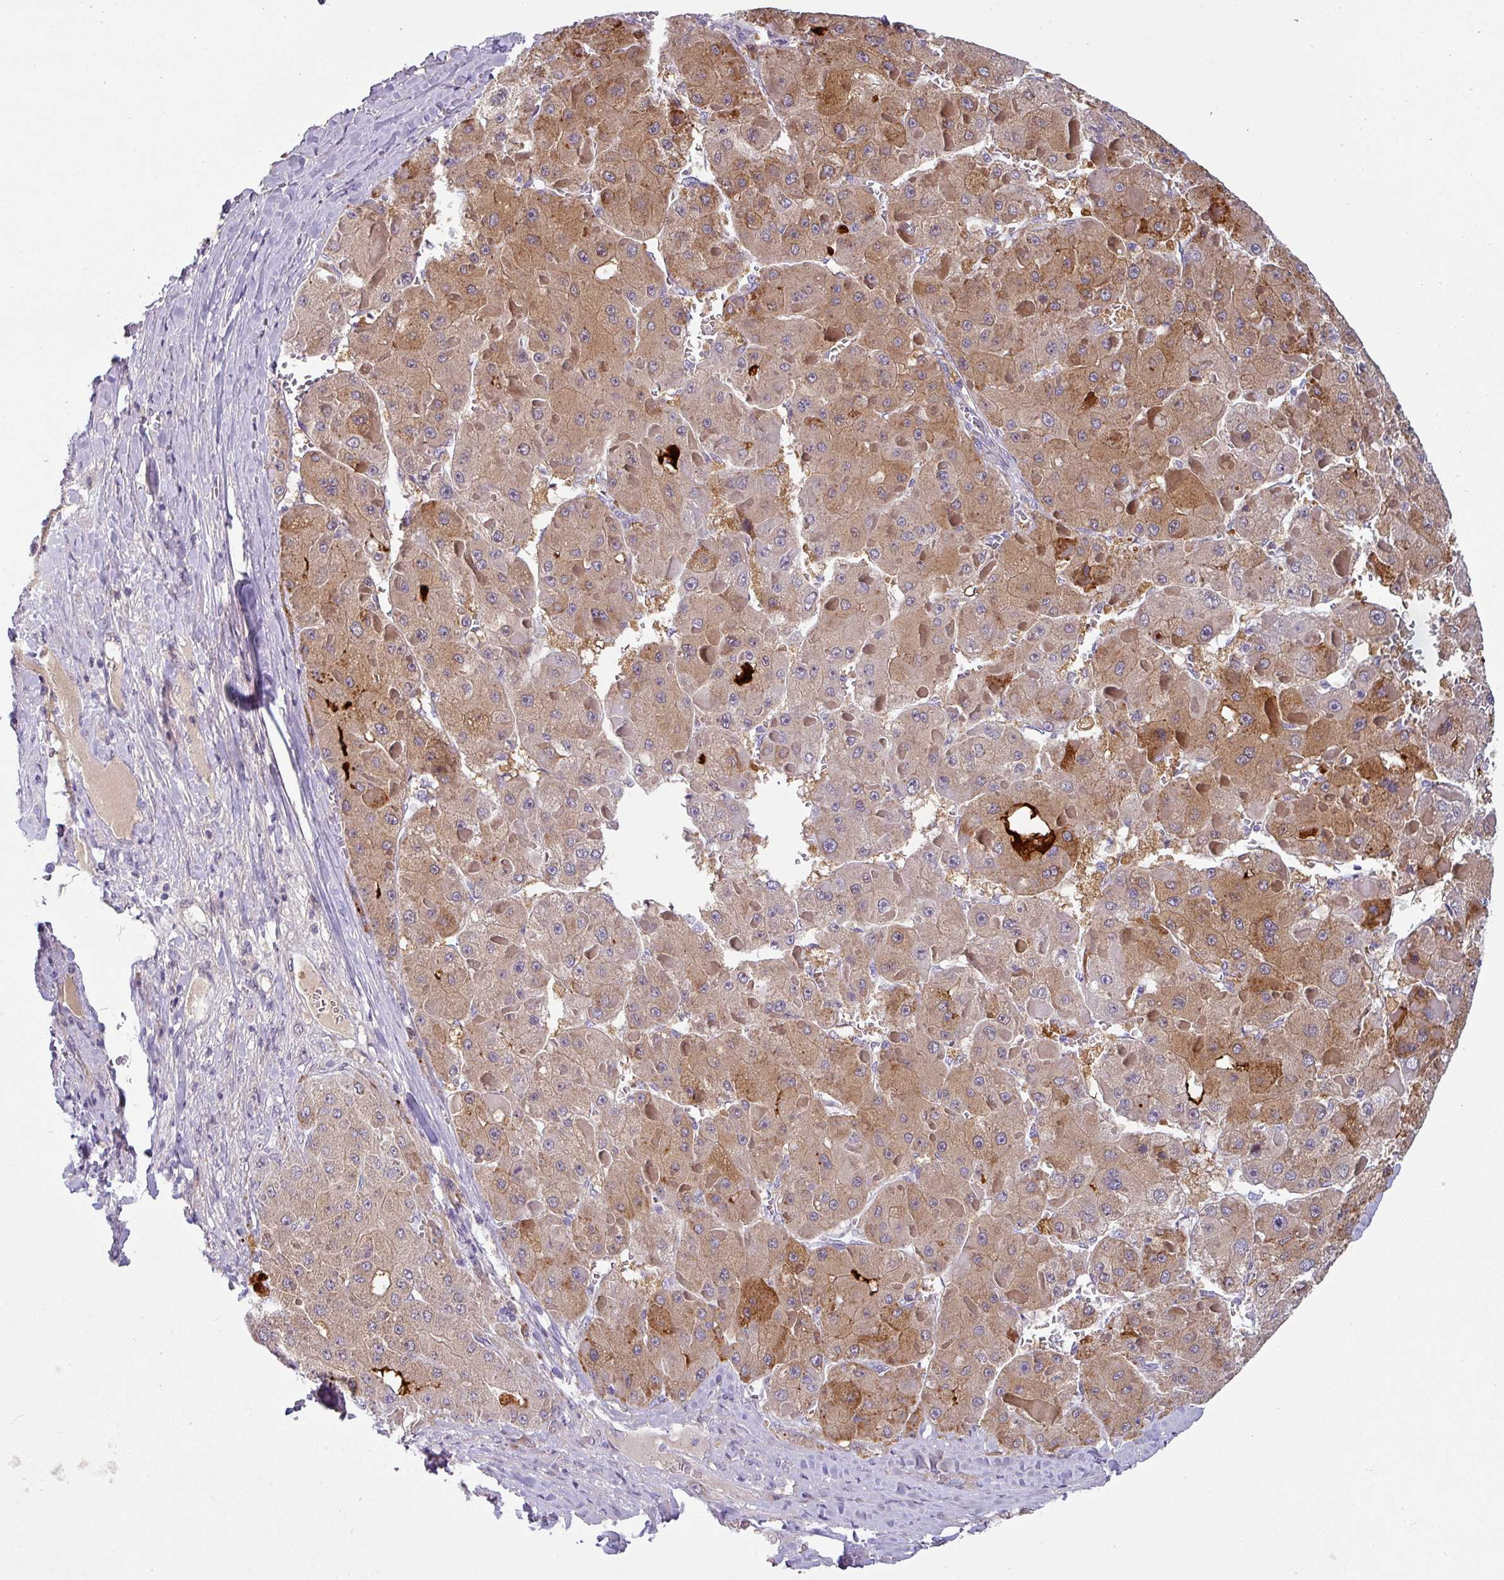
{"staining": {"intensity": "moderate", "quantity": ">75%", "location": "cytoplasmic/membranous"}, "tissue": "liver cancer", "cell_type": "Tumor cells", "image_type": "cancer", "snomed": [{"axis": "morphology", "description": "Carcinoma, Hepatocellular, NOS"}, {"axis": "topography", "description": "Liver"}], "caption": "This image demonstrates immunohistochemistry (IHC) staining of human liver hepatocellular carcinoma, with medium moderate cytoplasmic/membranous positivity in about >75% of tumor cells.", "gene": "KLHL3", "patient": {"sex": "female", "age": 73}}